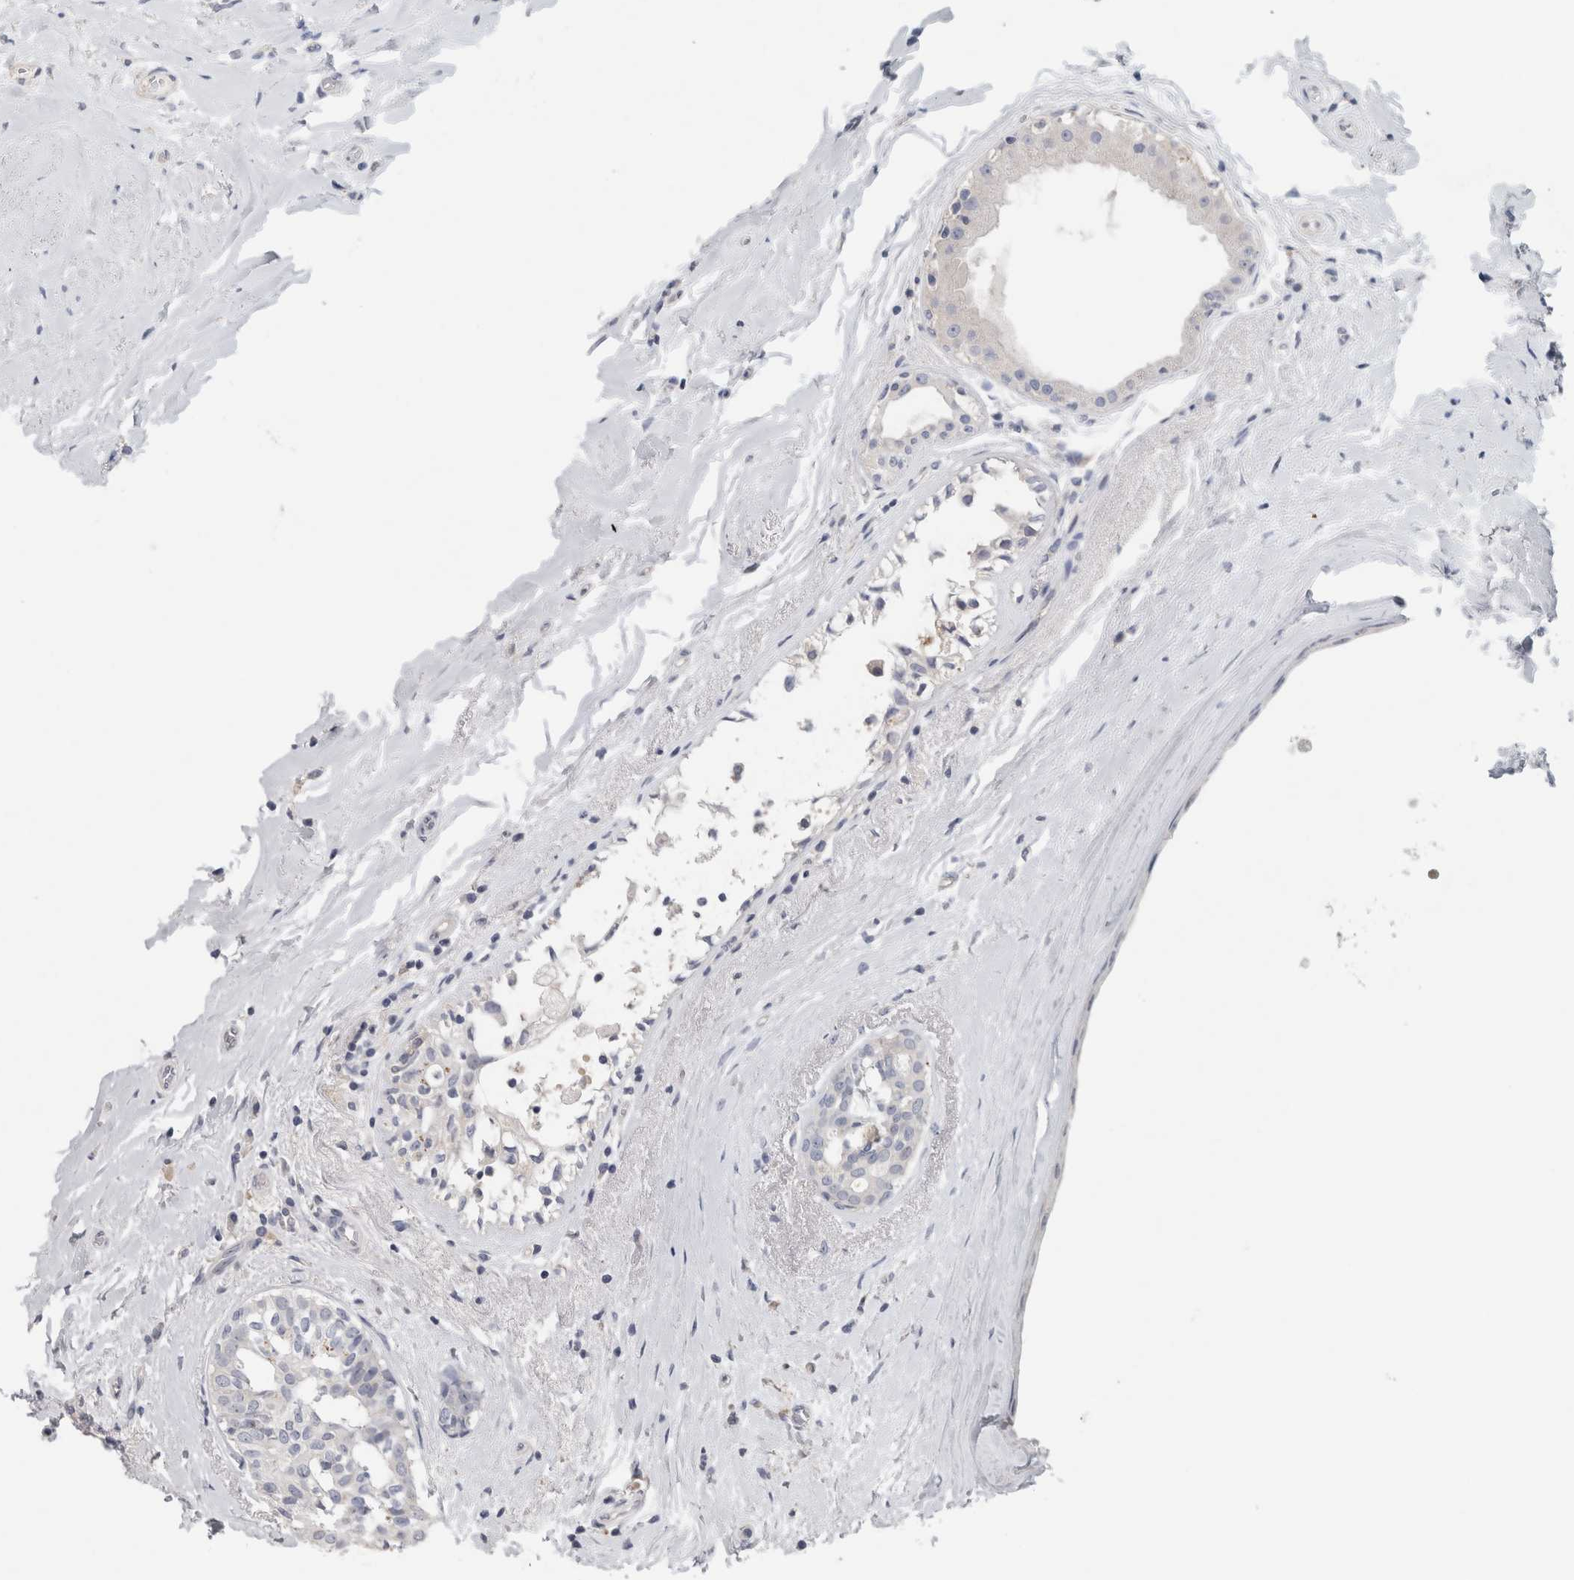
{"staining": {"intensity": "negative", "quantity": "none", "location": "none"}, "tissue": "breast cancer", "cell_type": "Tumor cells", "image_type": "cancer", "snomed": [{"axis": "morphology", "description": "Duct carcinoma"}, {"axis": "topography", "description": "Breast"}], "caption": "DAB immunohistochemical staining of intraductal carcinoma (breast) reveals no significant positivity in tumor cells. (DAB immunohistochemistry visualized using brightfield microscopy, high magnification).", "gene": "TARBP1", "patient": {"sex": "female", "age": 55}}